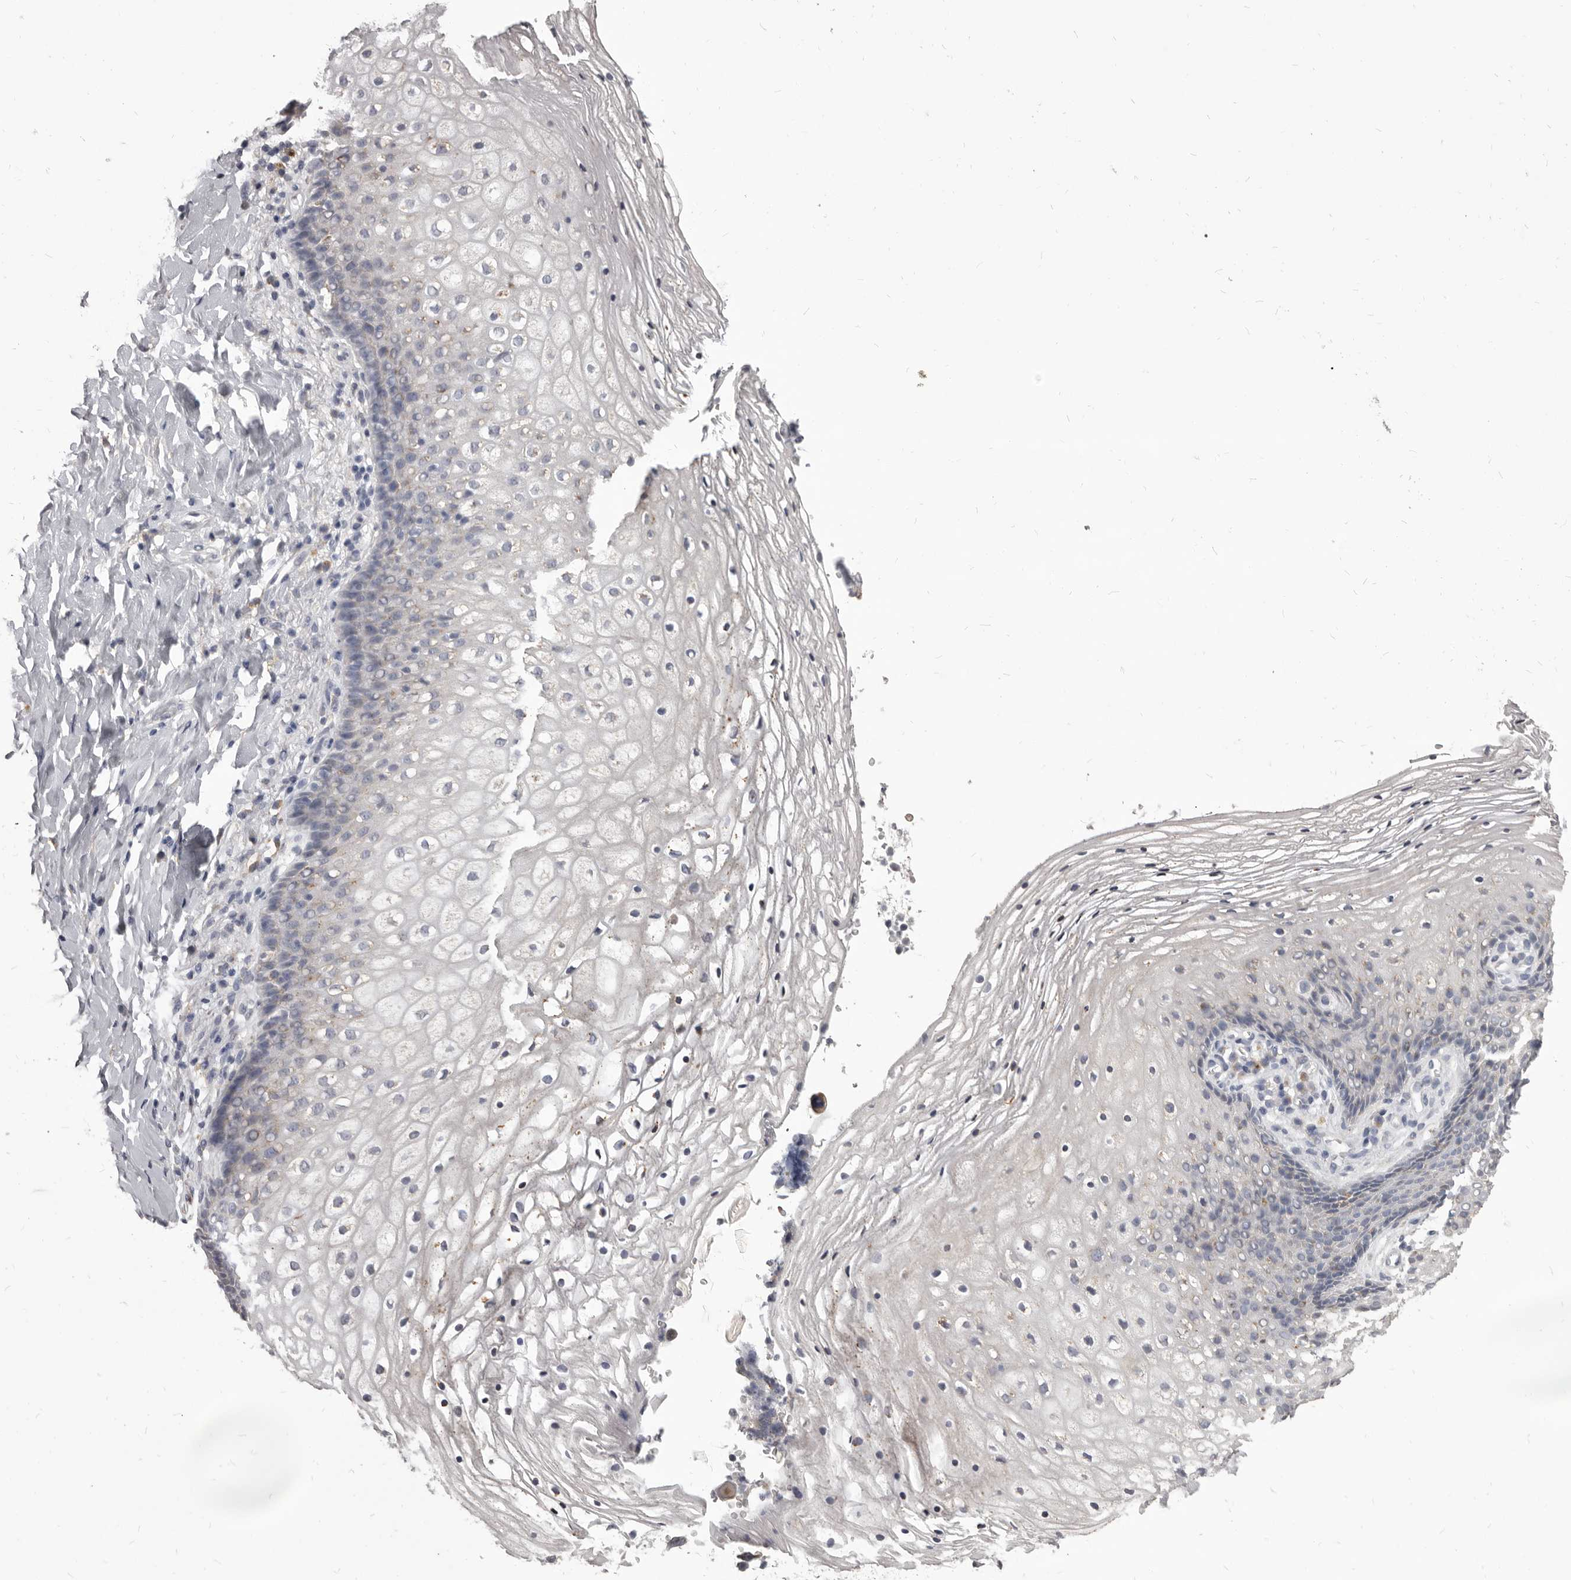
{"staining": {"intensity": "negative", "quantity": "none", "location": "none"}, "tissue": "vagina", "cell_type": "Squamous epithelial cells", "image_type": "normal", "snomed": [{"axis": "morphology", "description": "Normal tissue, NOS"}, {"axis": "topography", "description": "Vagina"}], "caption": "Squamous epithelial cells are negative for protein expression in normal human vagina. The staining was performed using DAB to visualize the protein expression in brown, while the nuclei were stained in blue with hematoxylin (Magnification: 20x).", "gene": "PI4K2A", "patient": {"sex": "female", "age": 60}}